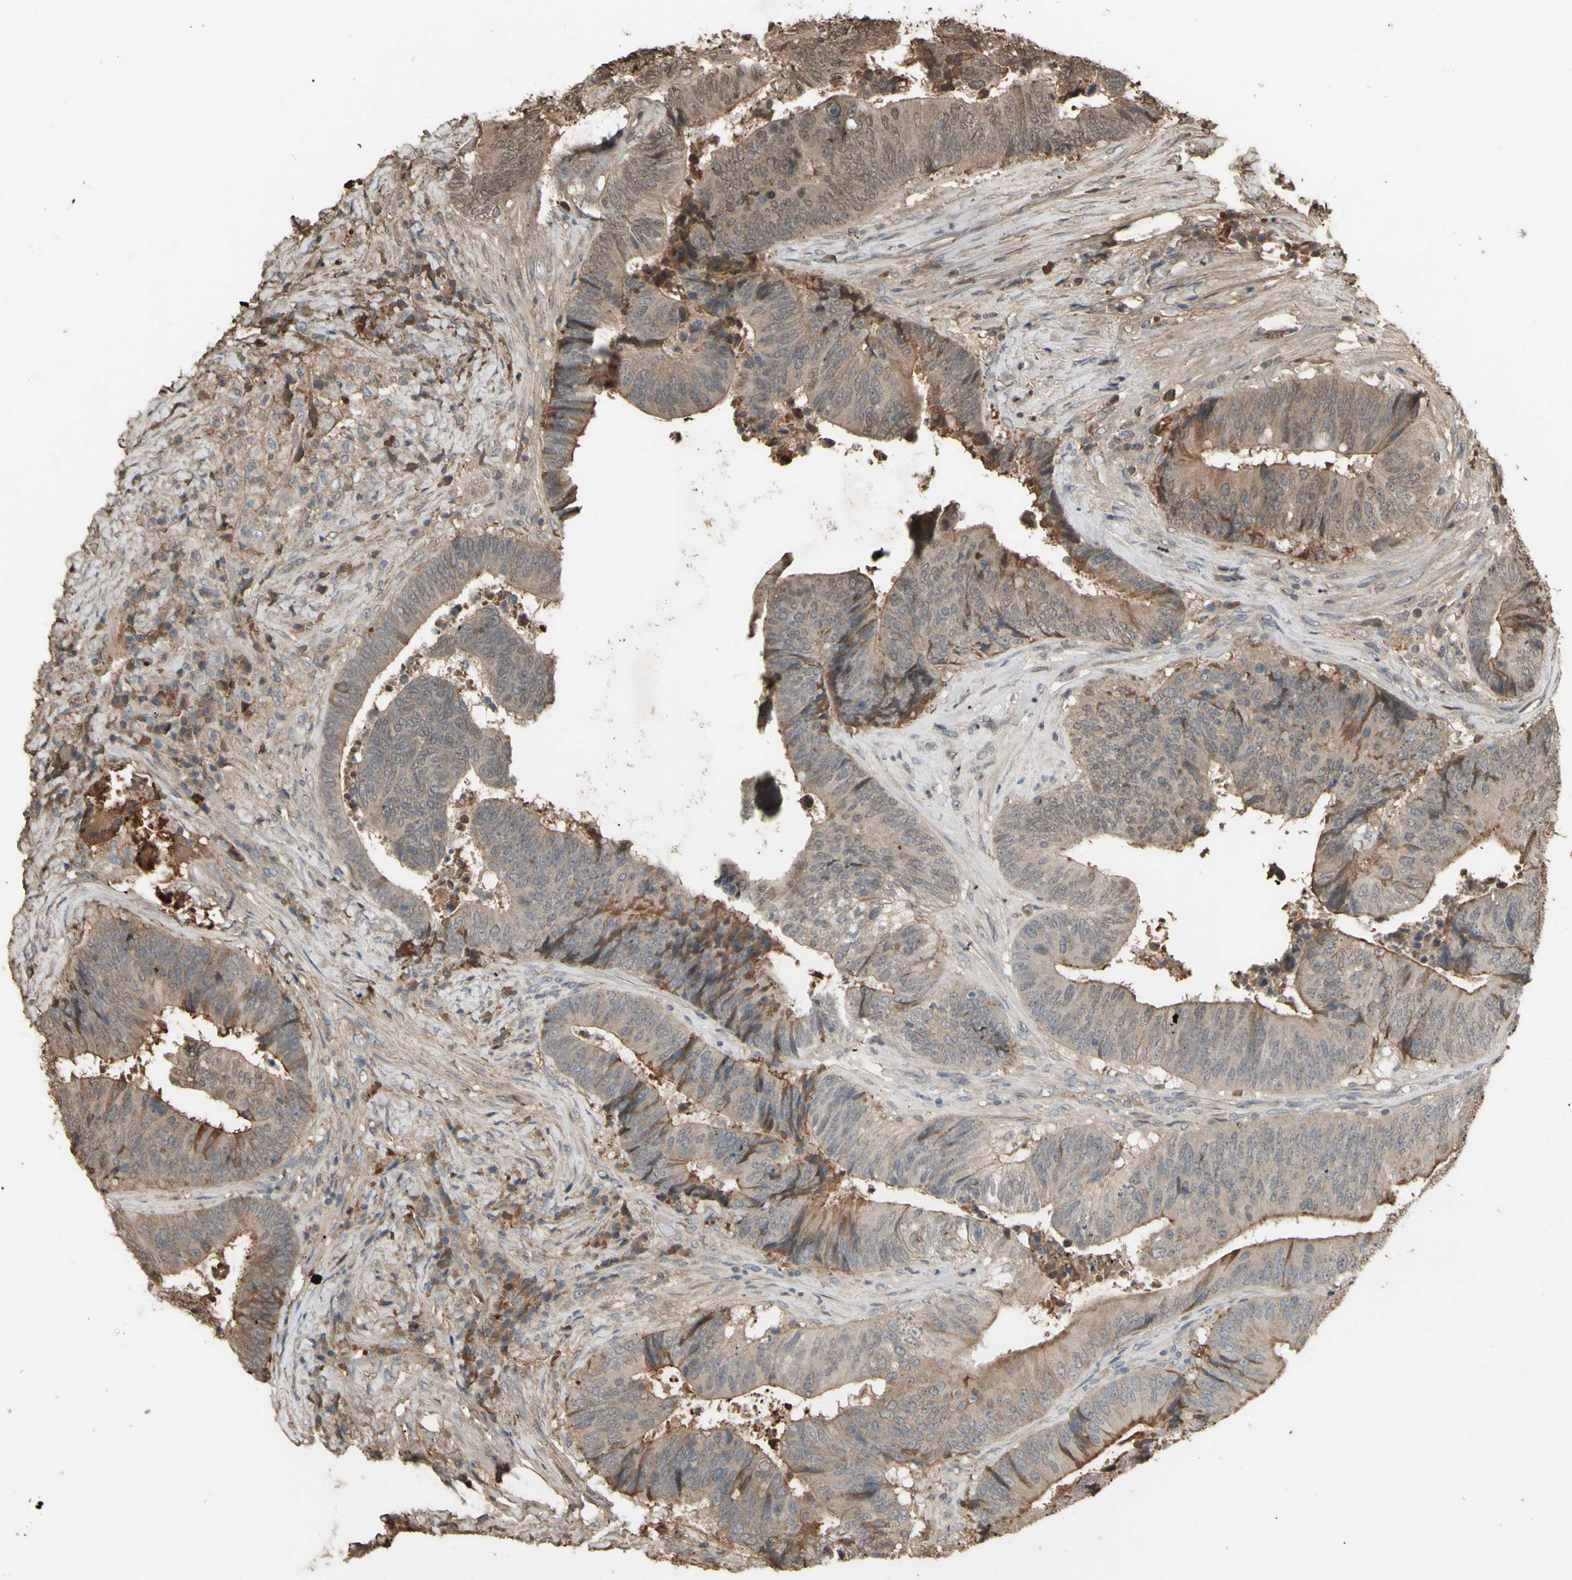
{"staining": {"intensity": "moderate", "quantity": "25%-75%", "location": "cytoplasmic/membranous"}, "tissue": "colorectal cancer", "cell_type": "Tumor cells", "image_type": "cancer", "snomed": [{"axis": "morphology", "description": "Adenocarcinoma, NOS"}, {"axis": "topography", "description": "Rectum"}], "caption": "Colorectal adenocarcinoma tissue displays moderate cytoplasmic/membranous positivity in about 25%-75% of tumor cells", "gene": "PTGDS", "patient": {"sex": "male", "age": 72}}